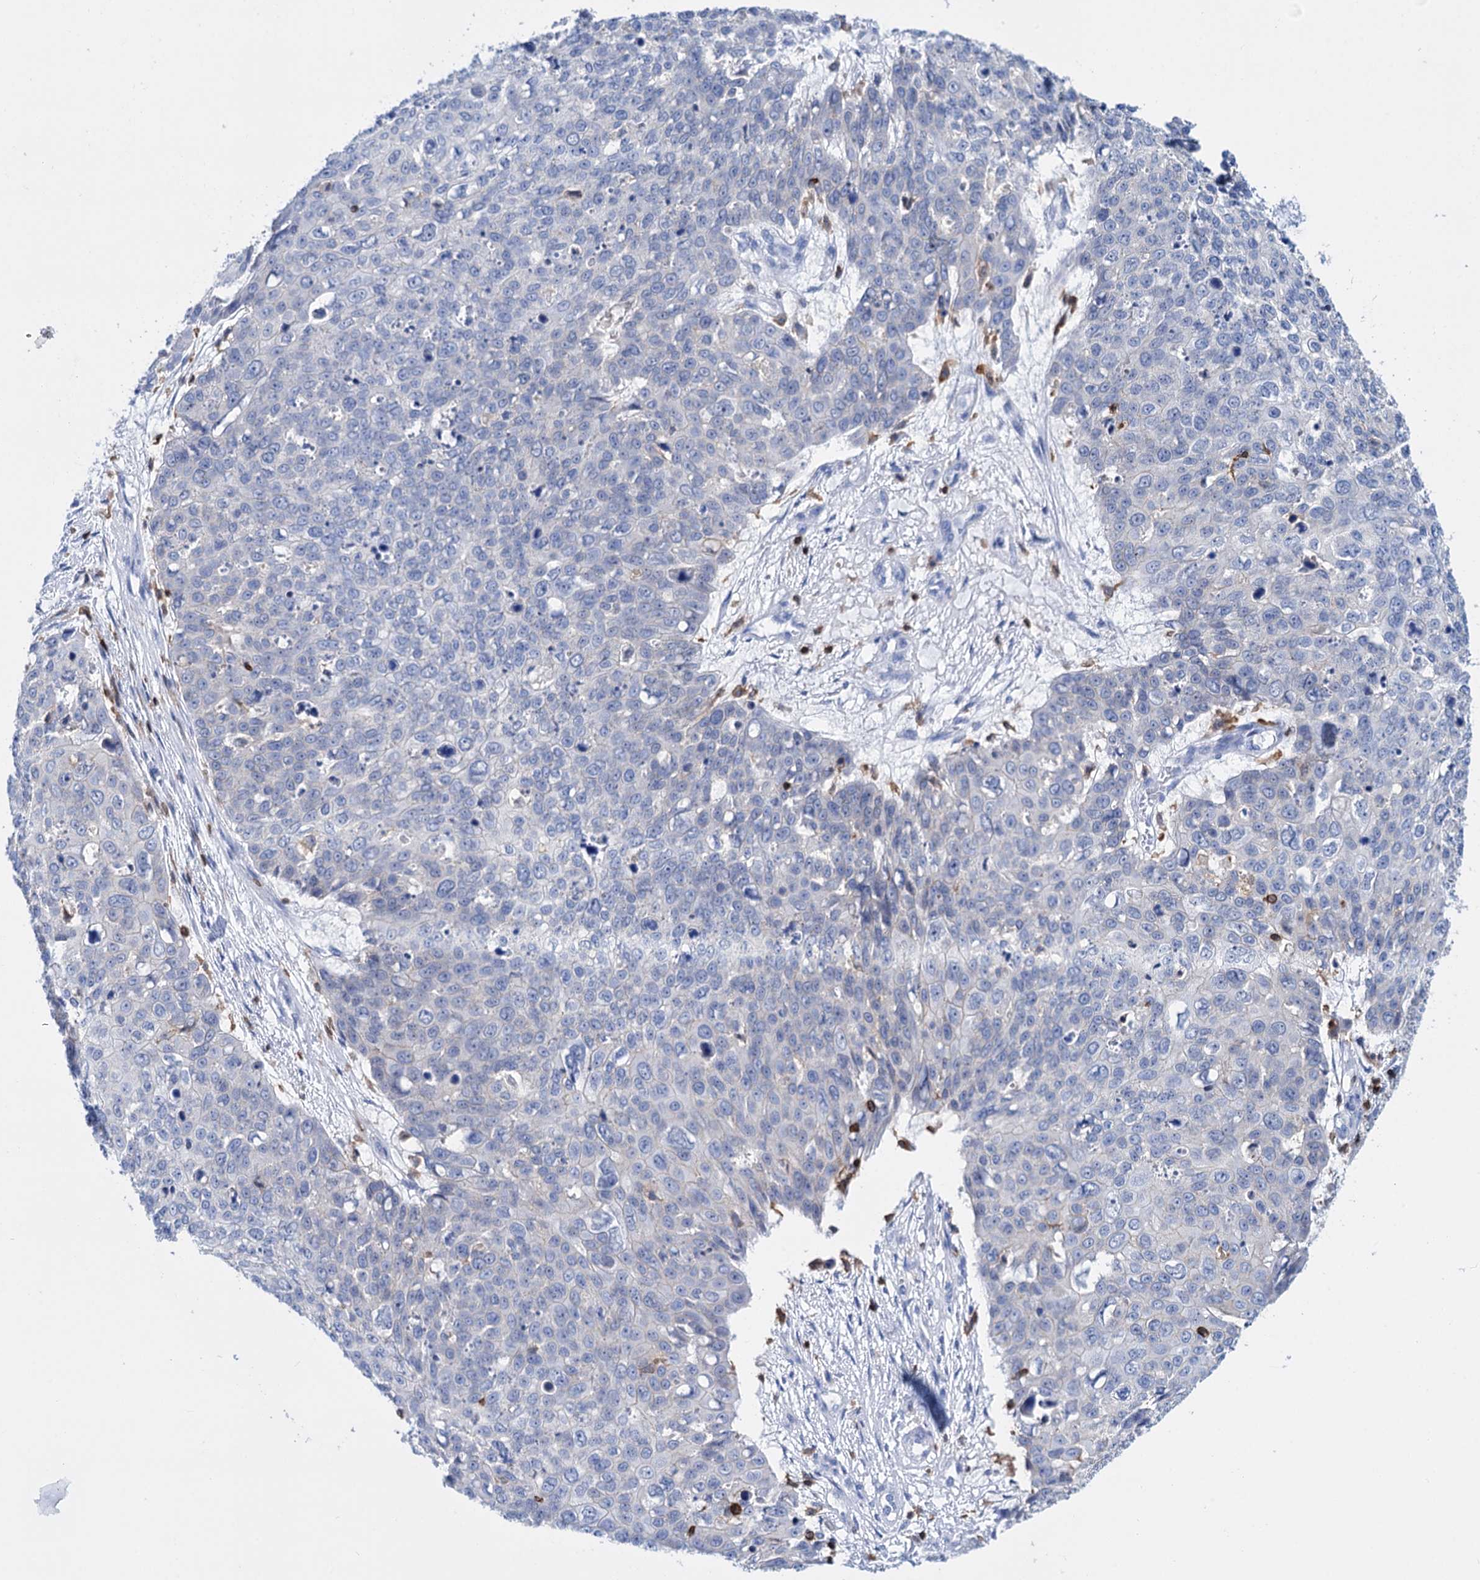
{"staining": {"intensity": "negative", "quantity": "none", "location": "none"}, "tissue": "skin cancer", "cell_type": "Tumor cells", "image_type": "cancer", "snomed": [{"axis": "morphology", "description": "Squamous cell carcinoma, NOS"}, {"axis": "topography", "description": "Skin"}], "caption": "Tumor cells show no significant protein staining in skin cancer.", "gene": "DEF6", "patient": {"sex": "male", "age": 71}}